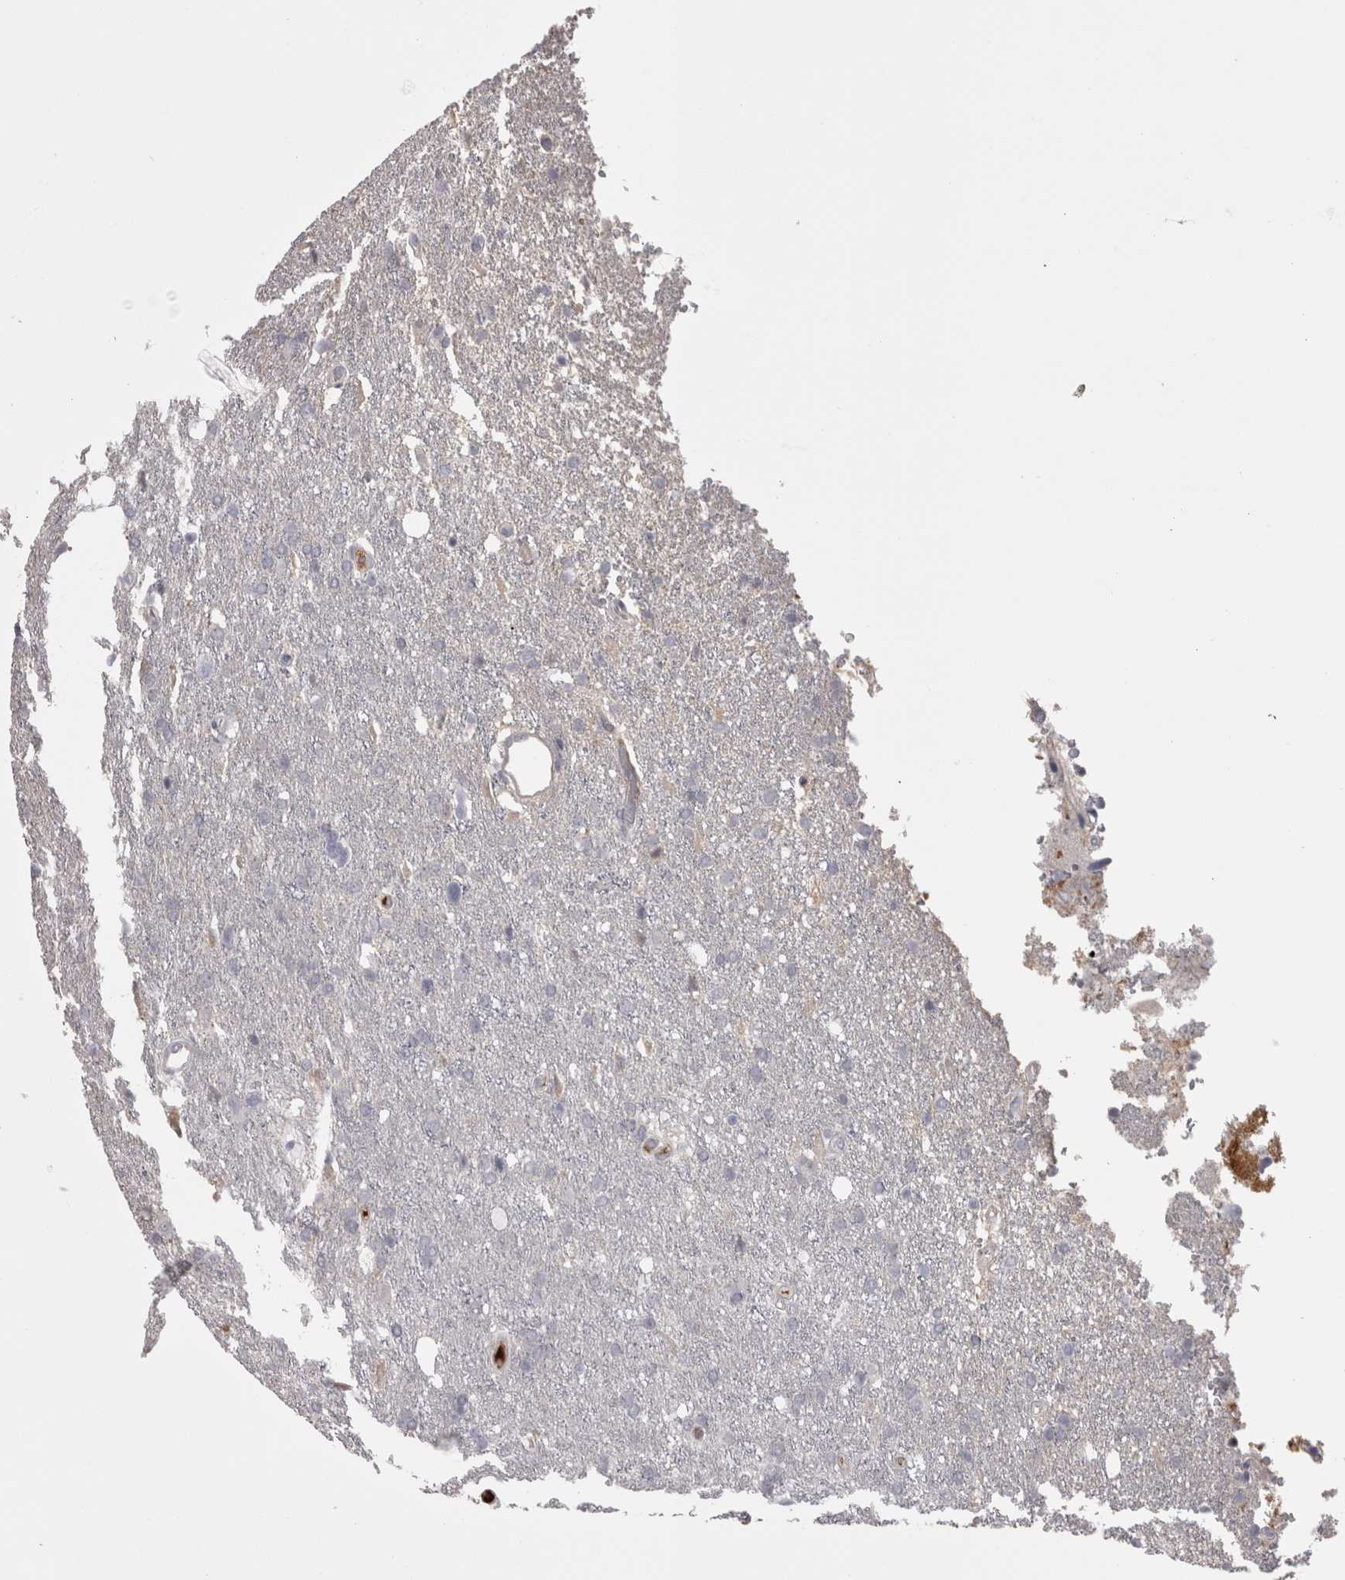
{"staining": {"intensity": "negative", "quantity": "none", "location": "none"}, "tissue": "glioma", "cell_type": "Tumor cells", "image_type": "cancer", "snomed": [{"axis": "morphology", "description": "Glioma, malignant, High grade"}, {"axis": "topography", "description": "Brain"}], "caption": "There is no significant positivity in tumor cells of glioma.", "gene": "SAA4", "patient": {"sex": "female", "age": 58}}